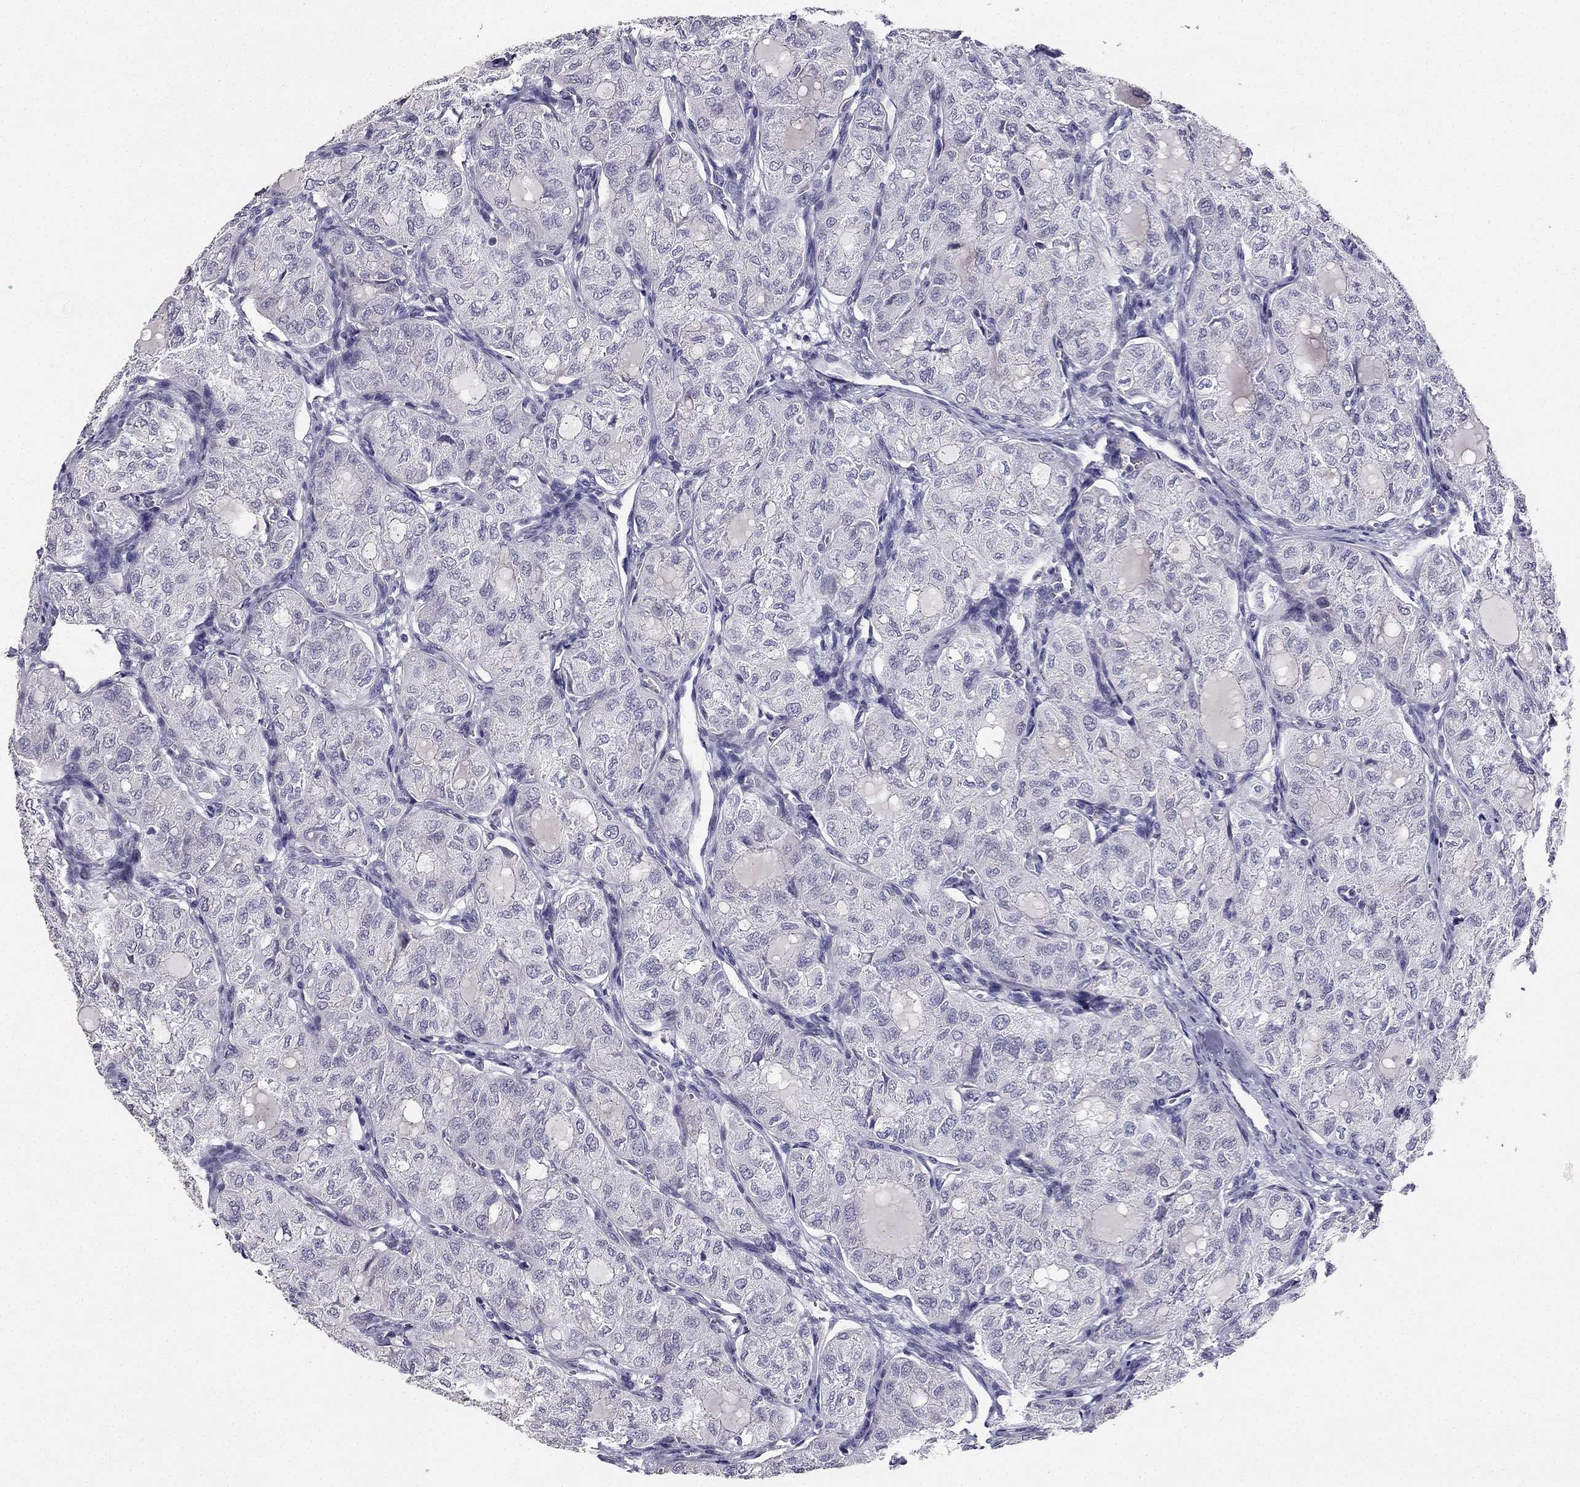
{"staining": {"intensity": "negative", "quantity": "none", "location": "none"}, "tissue": "thyroid cancer", "cell_type": "Tumor cells", "image_type": "cancer", "snomed": [{"axis": "morphology", "description": "Follicular adenoma carcinoma, NOS"}, {"axis": "topography", "description": "Thyroid gland"}], "caption": "Thyroid cancer (follicular adenoma carcinoma) was stained to show a protein in brown. There is no significant positivity in tumor cells.", "gene": "CALB2", "patient": {"sex": "male", "age": 75}}